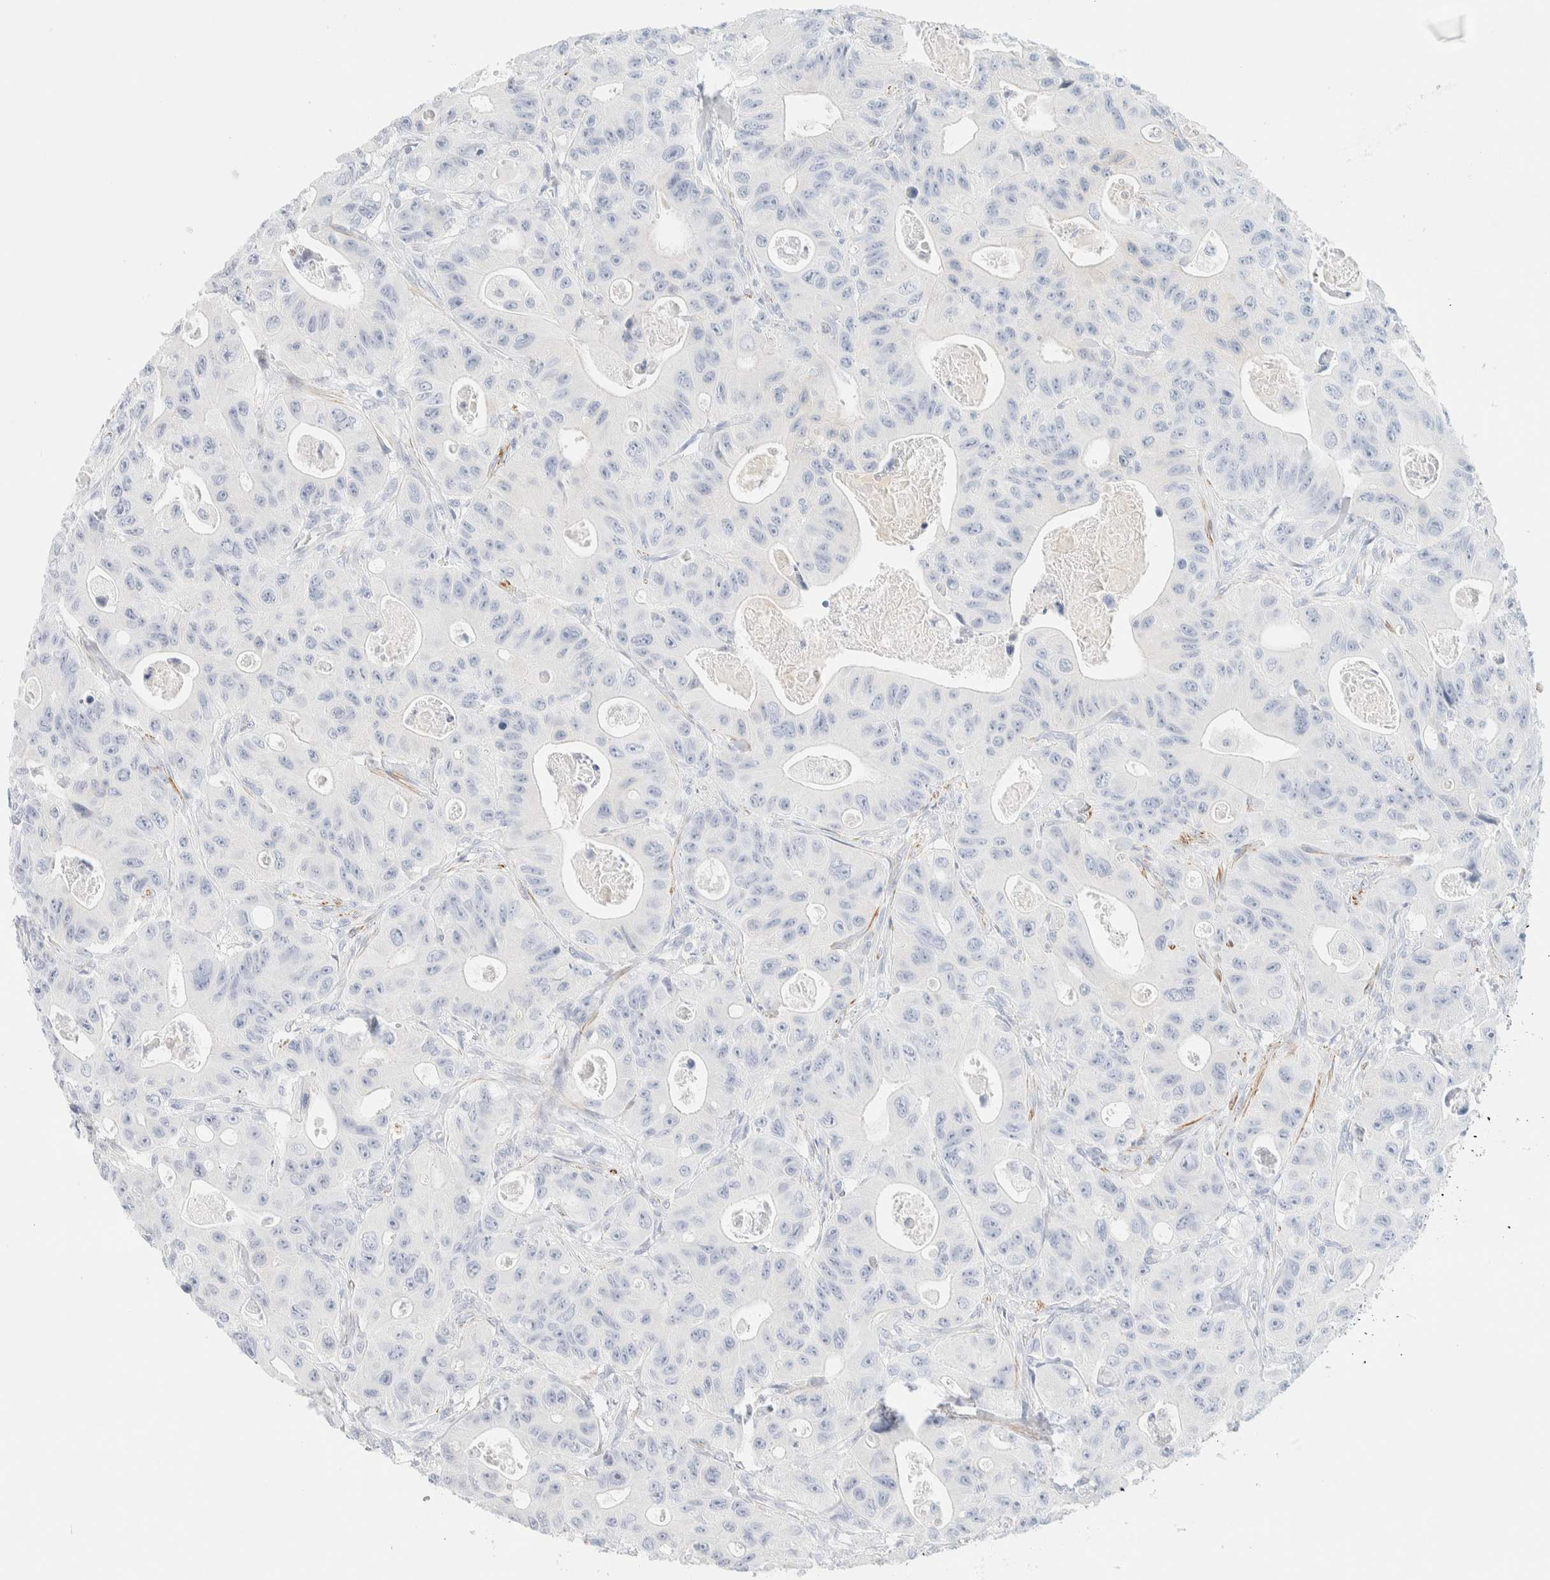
{"staining": {"intensity": "negative", "quantity": "none", "location": "none"}, "tissue": "colorectal cancer", "cell_type": "Tumor cells", "image_type": "cancer", "snomed": [{"axis": "morphology", "description": "Adenocarcinoma, NOS"}, {"axis": "topography", "description": "Colon"}], "caption": "The histopathology image displays no staining of tumor cells in colorectal adenocarcinoma.", "gene": "AFMID", "patient": {"sex": "female", "age": 46}}